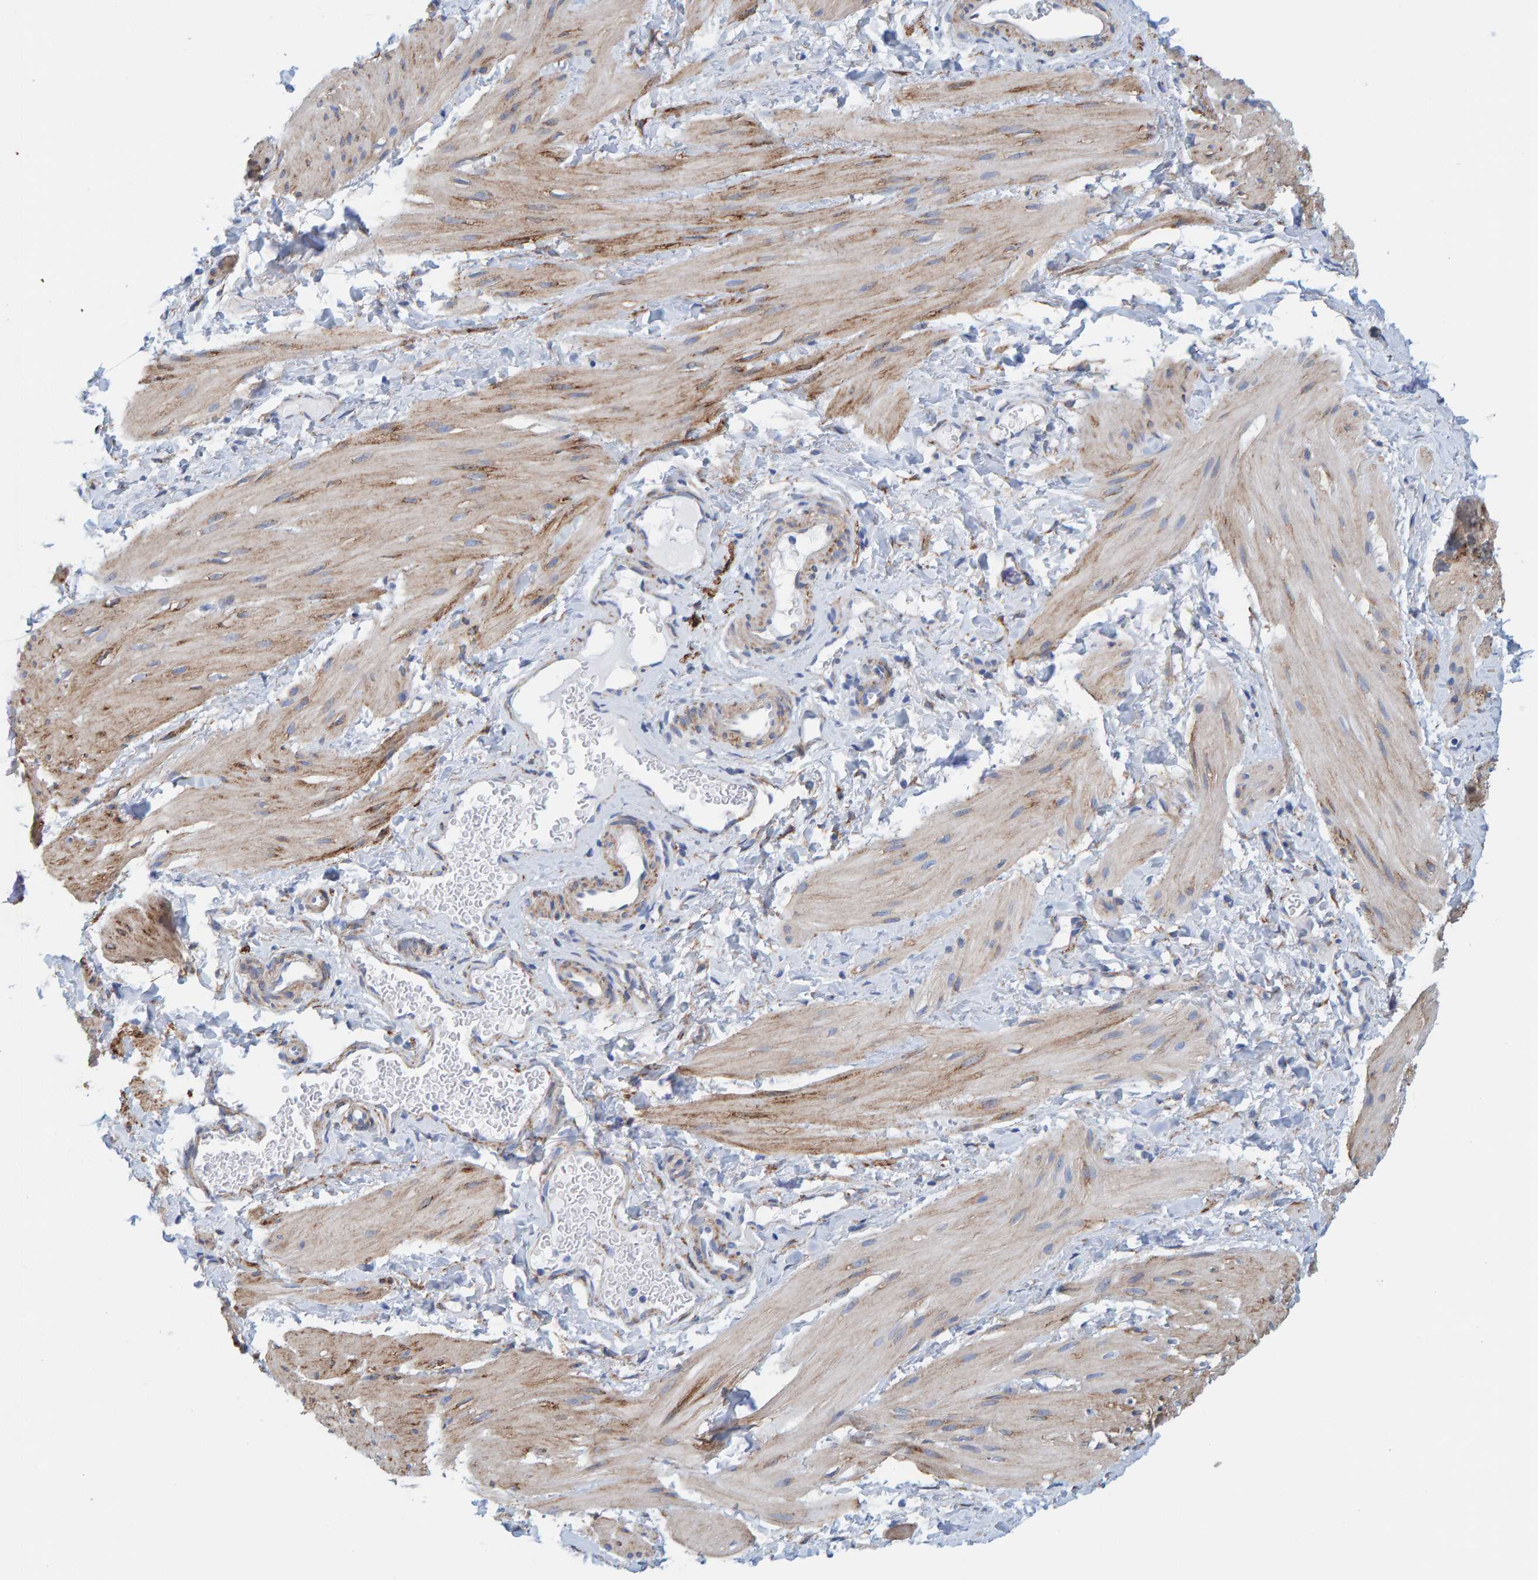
{"staining": {"intensity": "weak", "quantity": "<25%", "location": "cytoplasmic/membranous"}, "tissue": "smooth muscle", "cell_type": "Smooth muscle cells", "image_type": "normal", "snomed": [{"axis": "morphology", "description": "Normal tissue, NOS"}, {"axis": "topography", "description": "Smooth muscle"}], "caption": "This is an immunohistochemistry (IHC) micrograph of benign human smooth muscle. There is no staining in smooth muscle cells.", "gene": "MAP1B", "patient": {"sex": "male", "age": 16}}